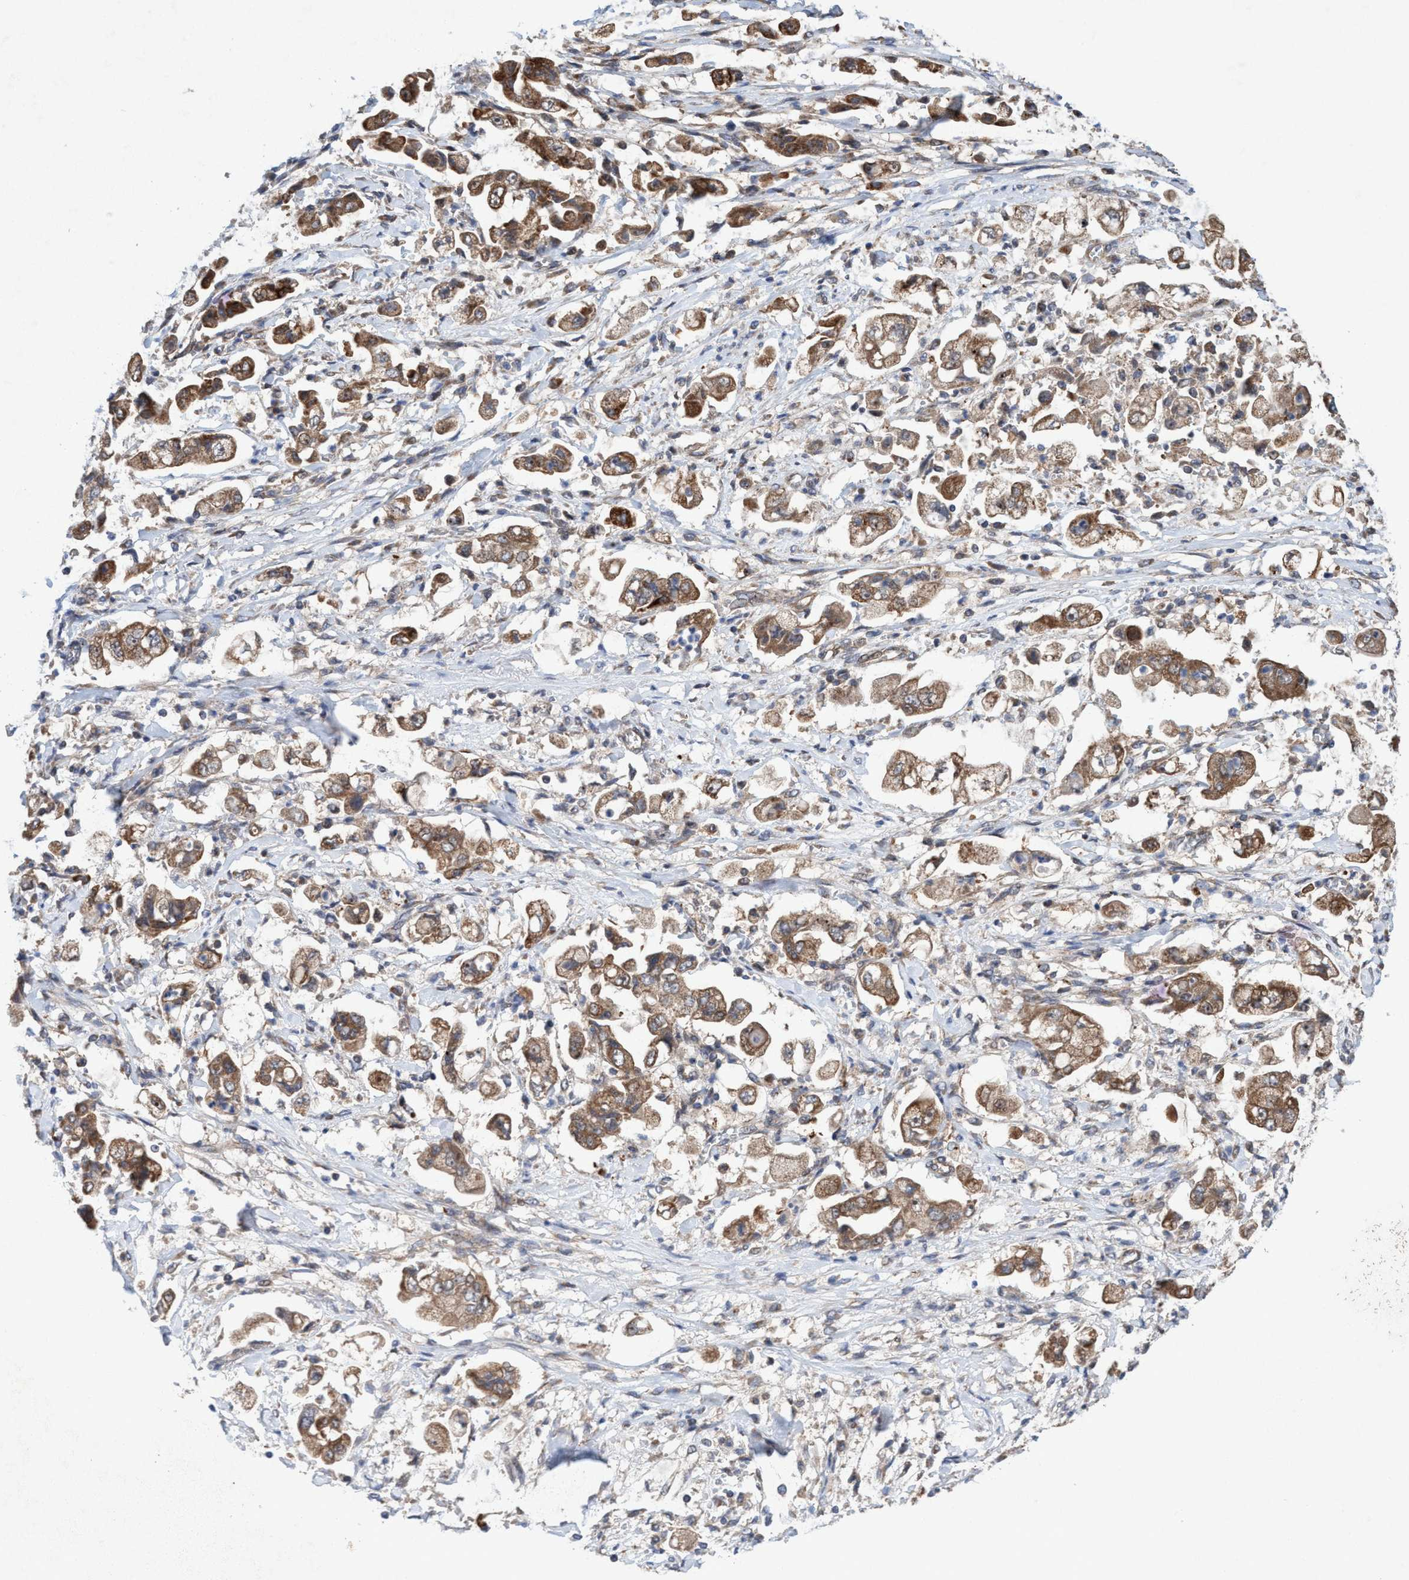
{"staining": {"intensity": "moderate", "quantity": ">75%", "location": "cytoplasmic/membranous"}, "tissue": "stomach cancer", "cell_type": "Tumor cells", "image_type": "cancer", "snomed": [{"axis": "morphology", "description": "Adenocarcinoma, NOS"}, {"axis": "topography", "description": "Stomach"}], "caption": "Immunohistochemical staining of stomach cancer shows moderate cytoplasmic/membranous protein expression in about >75% of tumor cells.", "gene": "P2RY14", "patient": {"sex": "male", "age": 62}}